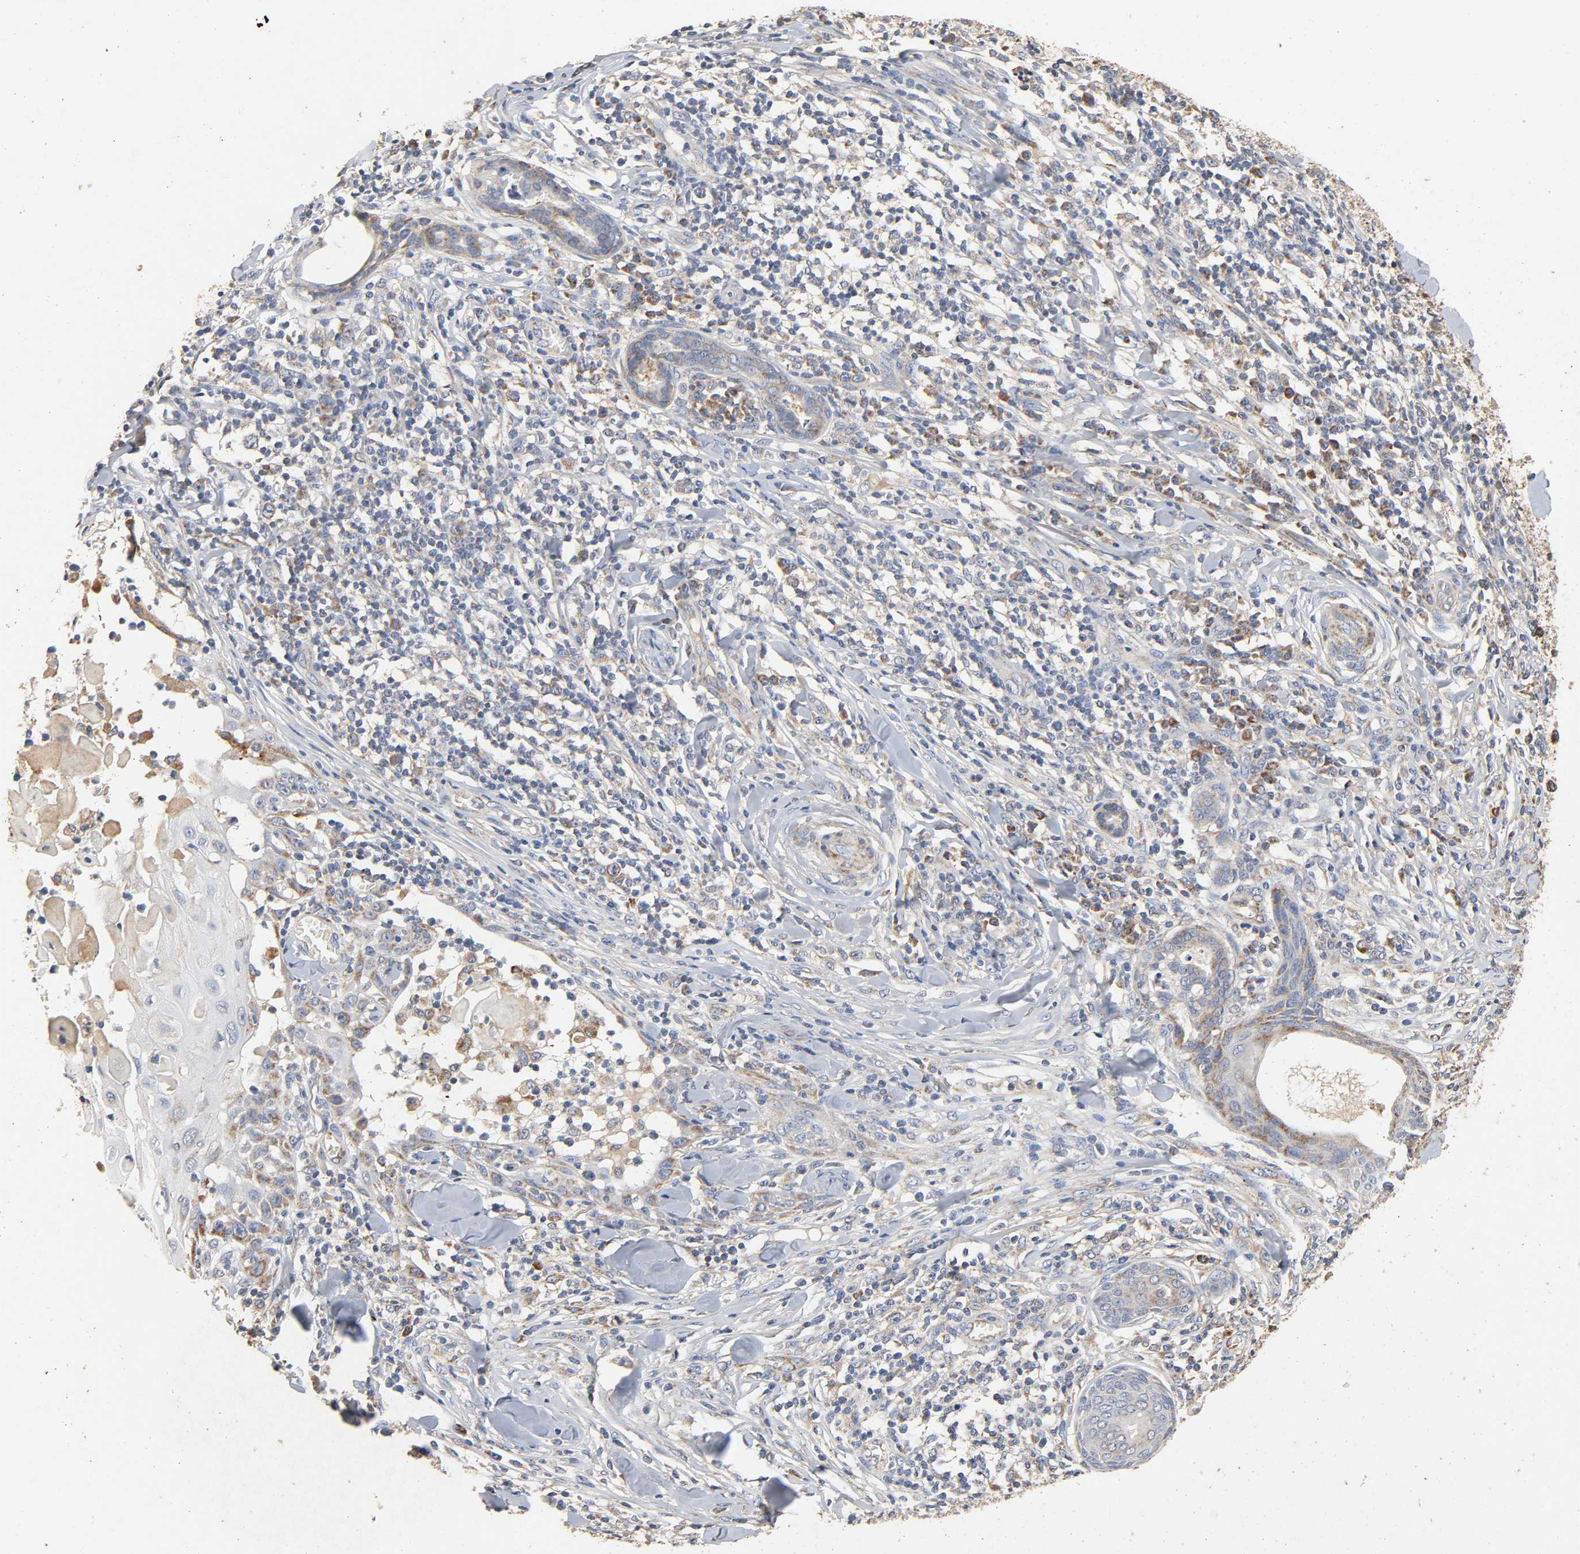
{"staining": {"intensity": "weak", "quantity": "25%-75%", "location": "cytoplasmic/membranous"}, "tissue": "skin cancer", "cell_type": "Tumor cells", "image_type": "cancer", "snomed": [{"axis": "morphology", "description": "Squamous cell carcinoma, NOS"}, {"axis": "topography", "description": "Skin"}], "caption": "Immunohistochemistry staining of skin cancer, which displays low levels of weak cytoplasmic/membranous staining in approximately 25%-75% of tumor cells indicating weak cytoplasmic/membranous protein positivity. The staining was performed using DAB (brown) for protein detection and nuclei were counterstained in hematoxylin (blue).", "gene": "NDUFS3", "patient": {"sex": "male", "age": 24}}